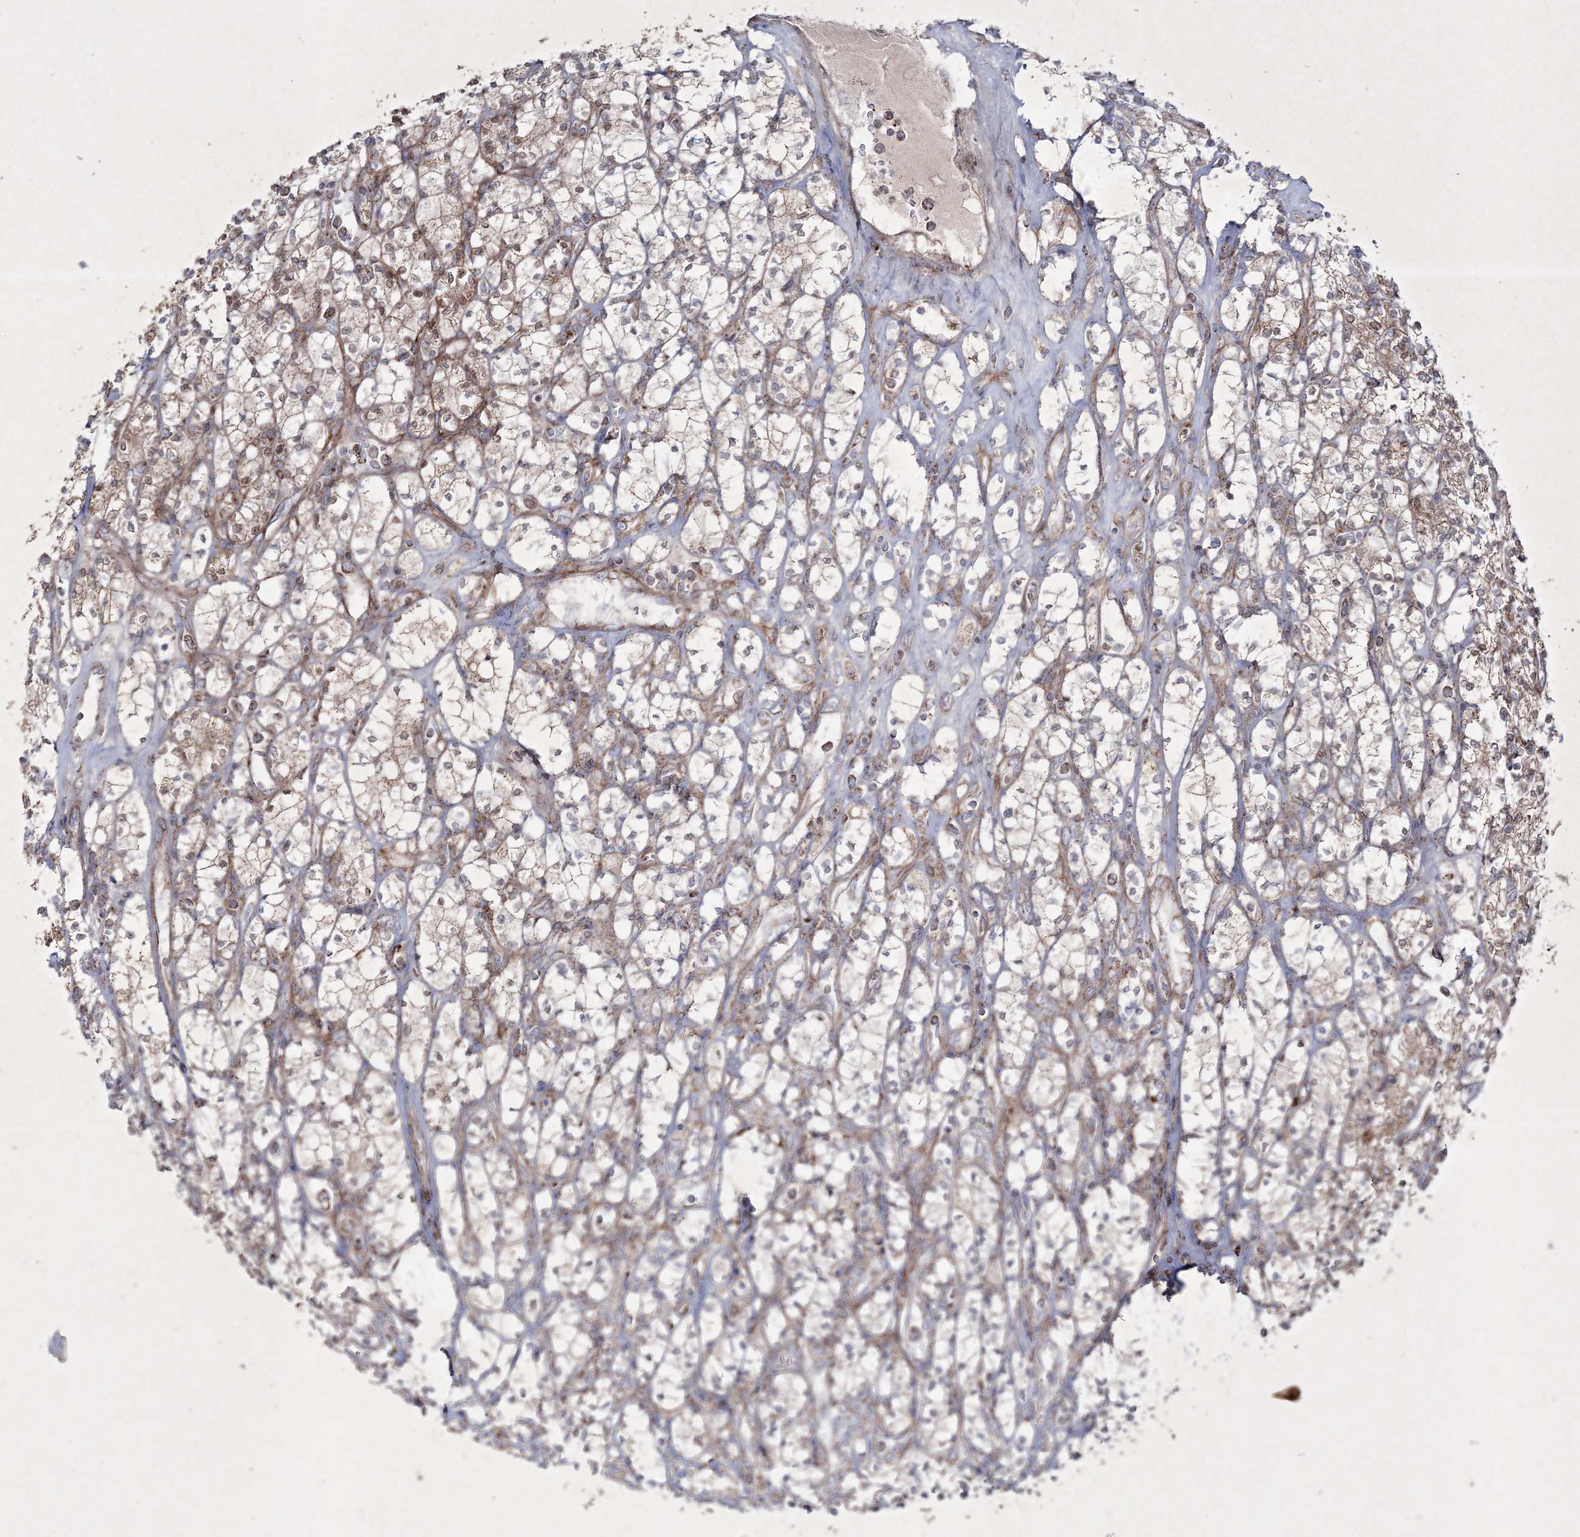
{"staining": {"intensity": "moderate", "quantity": "25%-75%", "location": "cytoplasmic/membranous,nuclear"}, "tissue": "renal cancer", "cell_type": "Tumor cells", "image_type": "cancer", "snomed": [{"axis": "morphology", "description": "Adenocarcinoma, NOS"}, {"axis": "topography", "description": "Kidney"}], "caption": "About 25%-75% of tumor cells in renal cancer (adenocarcinoma) show moderate cytoplasmic/membranous and nuclear protein positivity as visualized by brown immunohistochemical staining.", "gene": "RICTOR", "patient": {"sex": "male", "age": 77}}